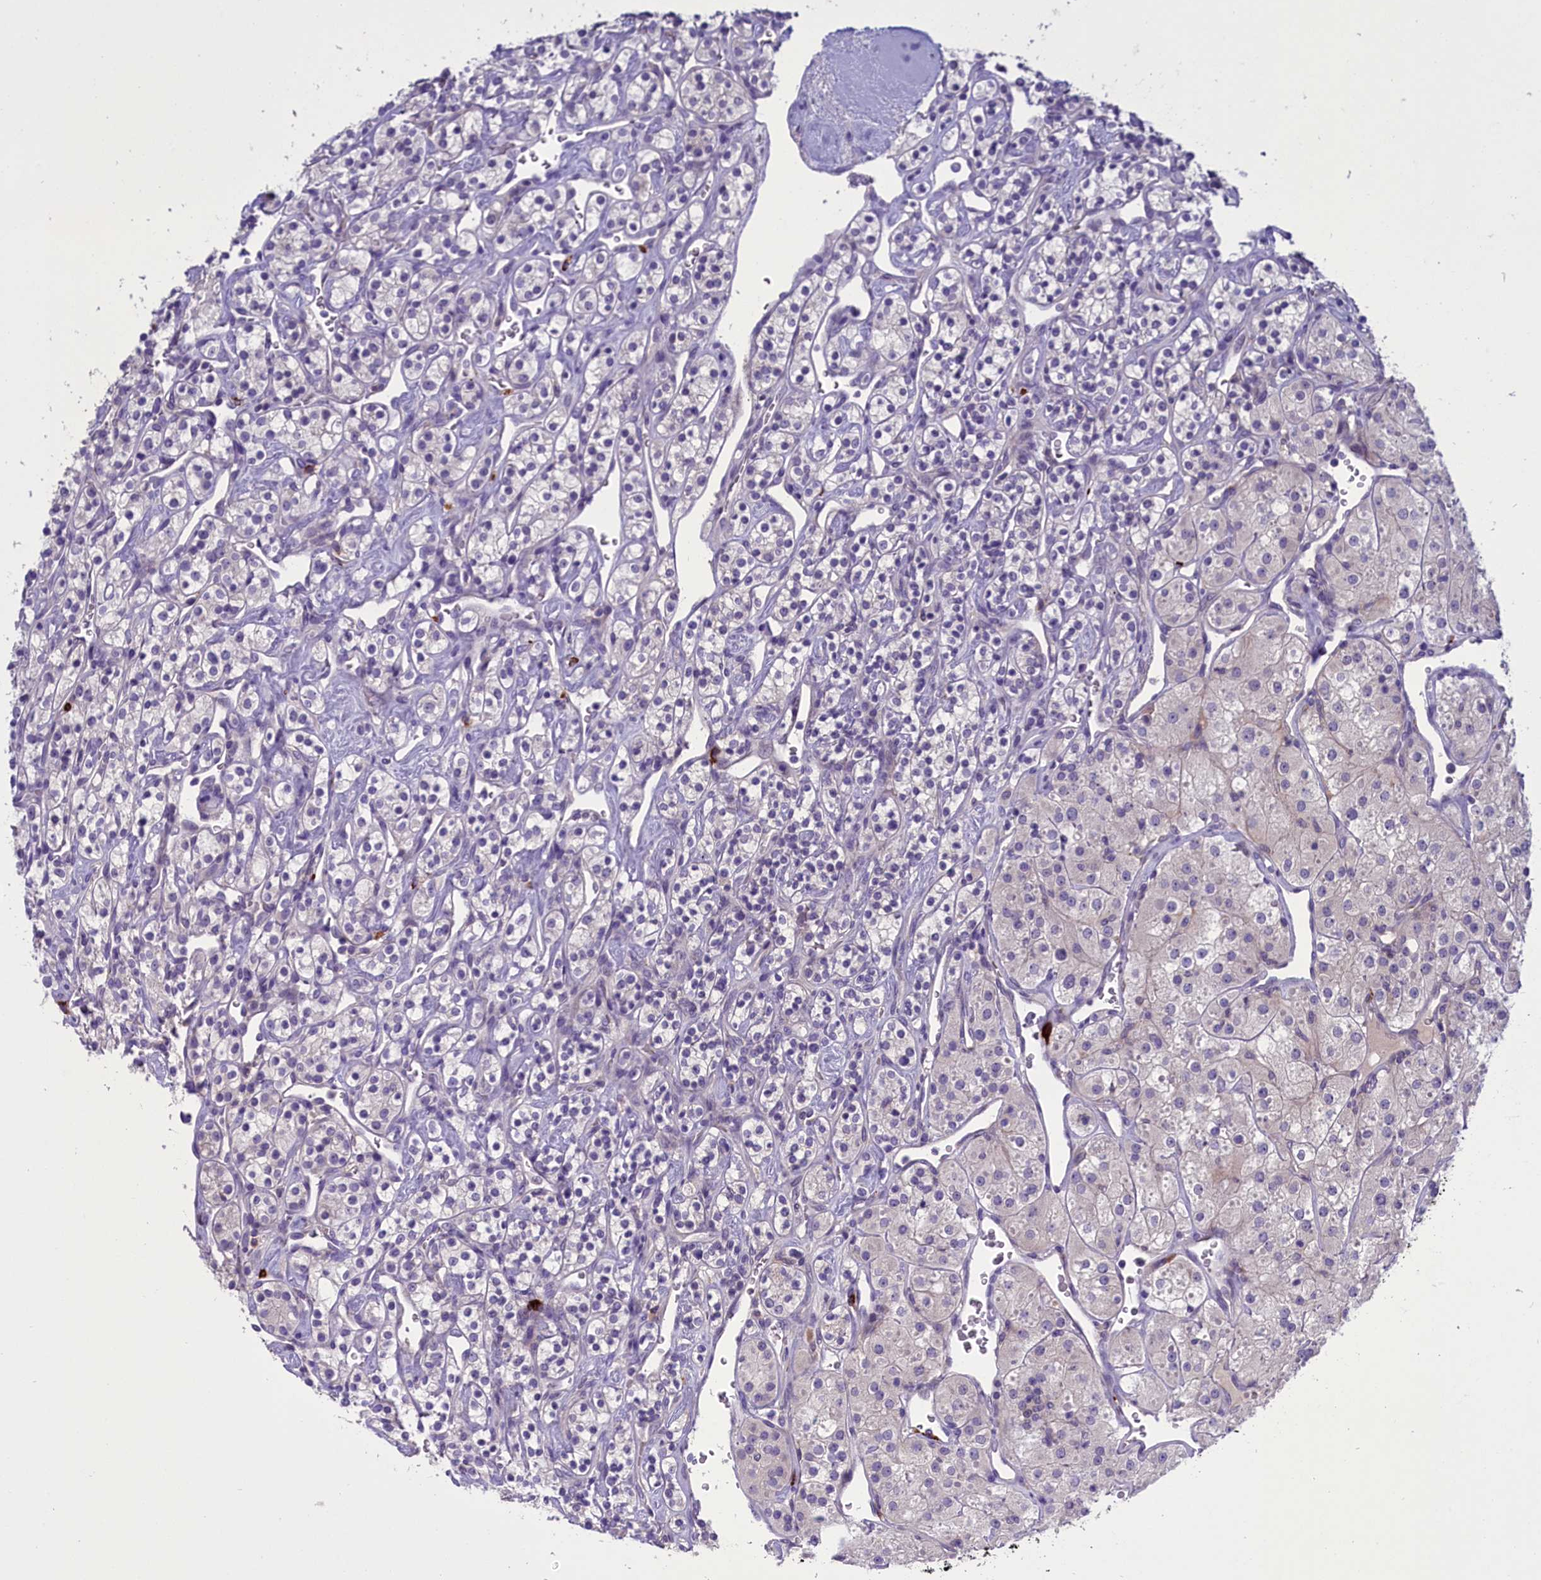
{"staining": {"intensity": "negative", "quantity": "none", "location": "none"}, "tissue": "renal cancer", "cell_type": "Tumor cells", "image_type": "cancer", "snomed": [{"axis": "morphology", "description": "Adenocarcinoma, NOS"}, {"axis": "topography", "description": "Kidney"}], "caption": "This is a photomicrograph of IHC staining of renal adenocarcinoma, which shows no positivity in tumor cells. The staining was performed using DAB to visualize the protein expression in brown, while the nuclei were stained in blue with hematoxylin (Magnification: 20x).", "gene": "ENPP6", "patient": {"sex": "male", "age": 77}}